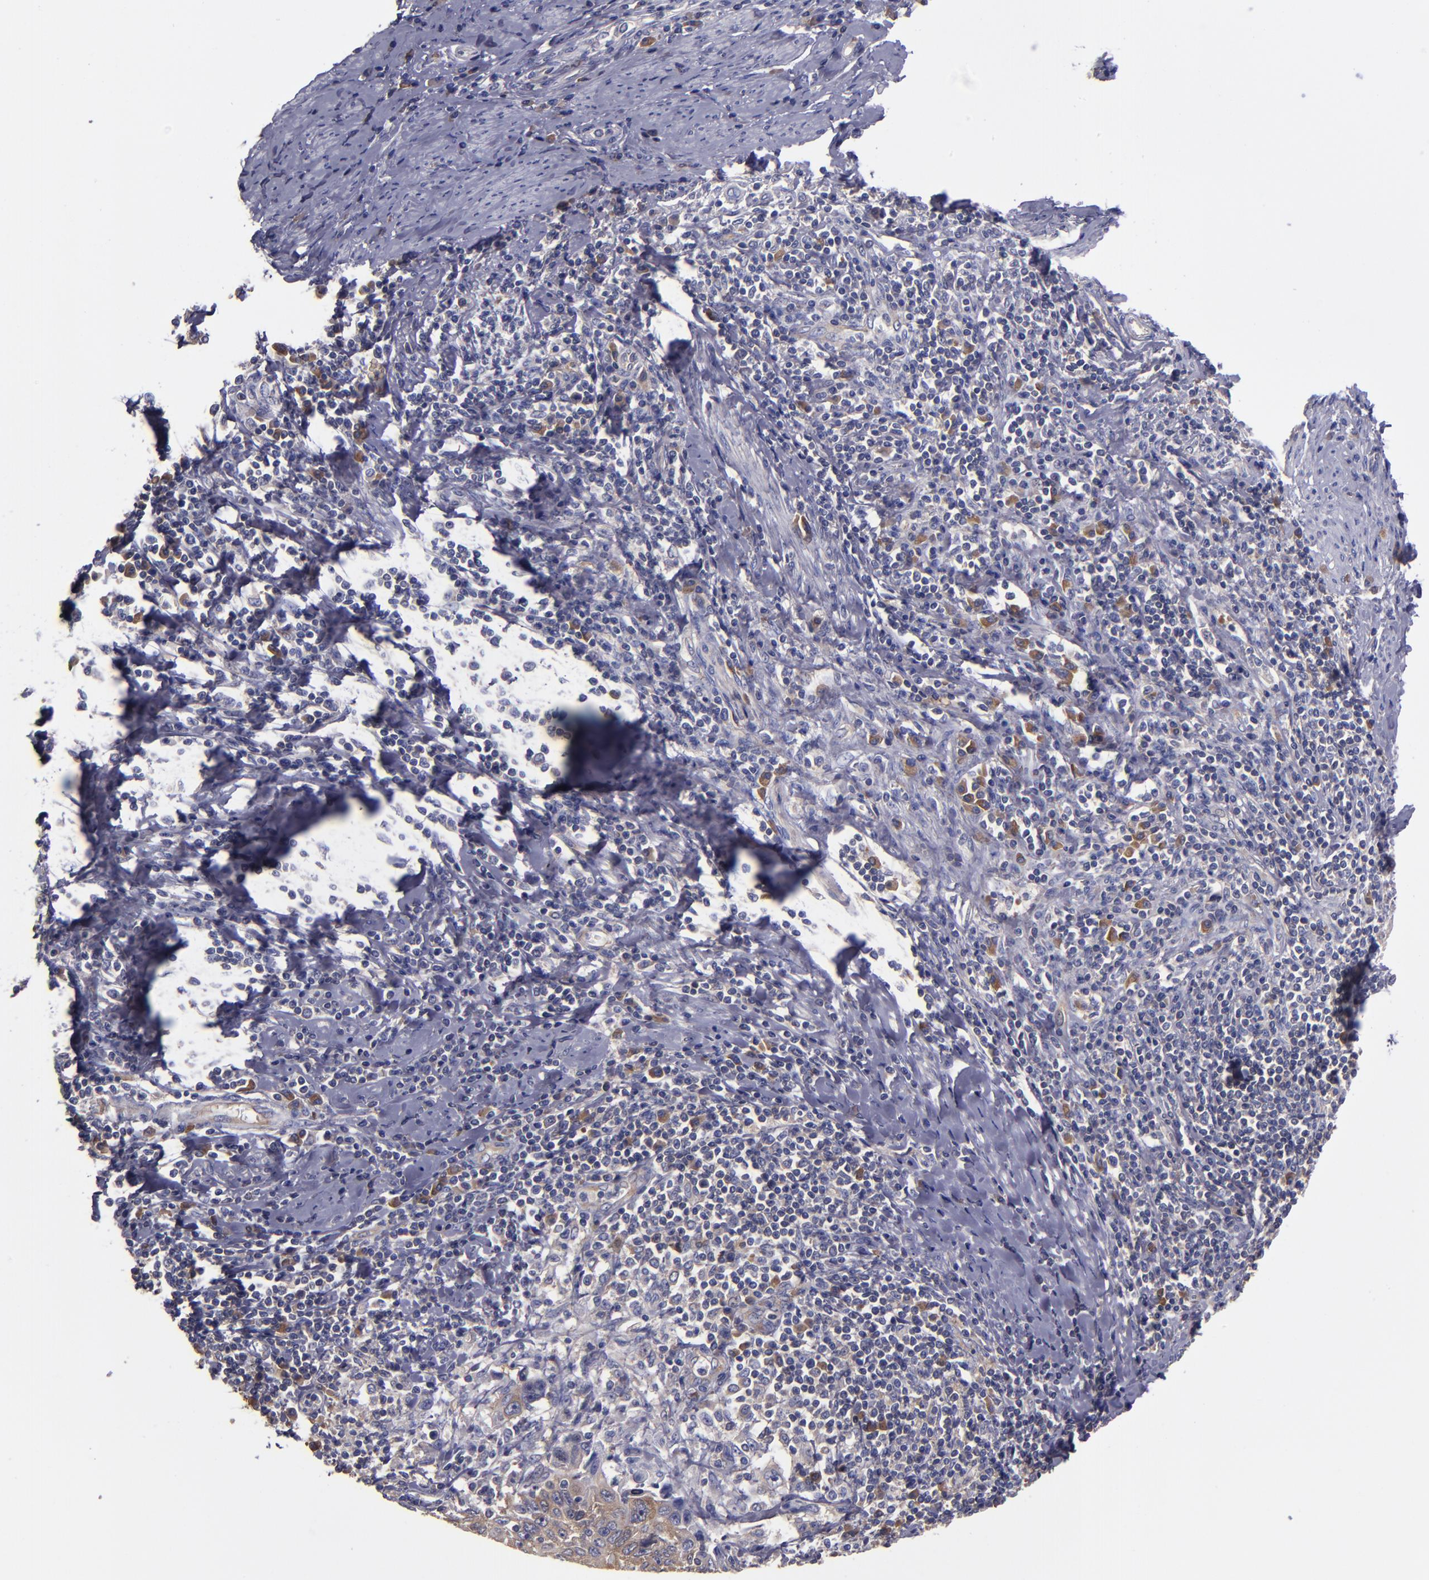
{"staining": {"intensity": "weak", "quantity": ">75%", "location": "cytoplasmic/membranous"}, "tissue": "cervical cancer", "cell_type": "Tumor cells", "image_type": "cancer", "snomed": [{"axis": "morphology", "description": "Squamous cell carcinoma, NOS"}, {"axis": "topography", "description": "Cervix"}], "caption": "IHC staining of cervical cancer, which shows low levels of weak cytoplasmic/membranous expression in approximately >75% of tumor cells indicating weak cytoplasmic/membranous protein staining. The staining was performed using DAB (brown) for protein detection and nuclei were counterstained in hematoxylin (blue).", "gene": "CARS1", "patient": {"sex": "female", "age": 53}}